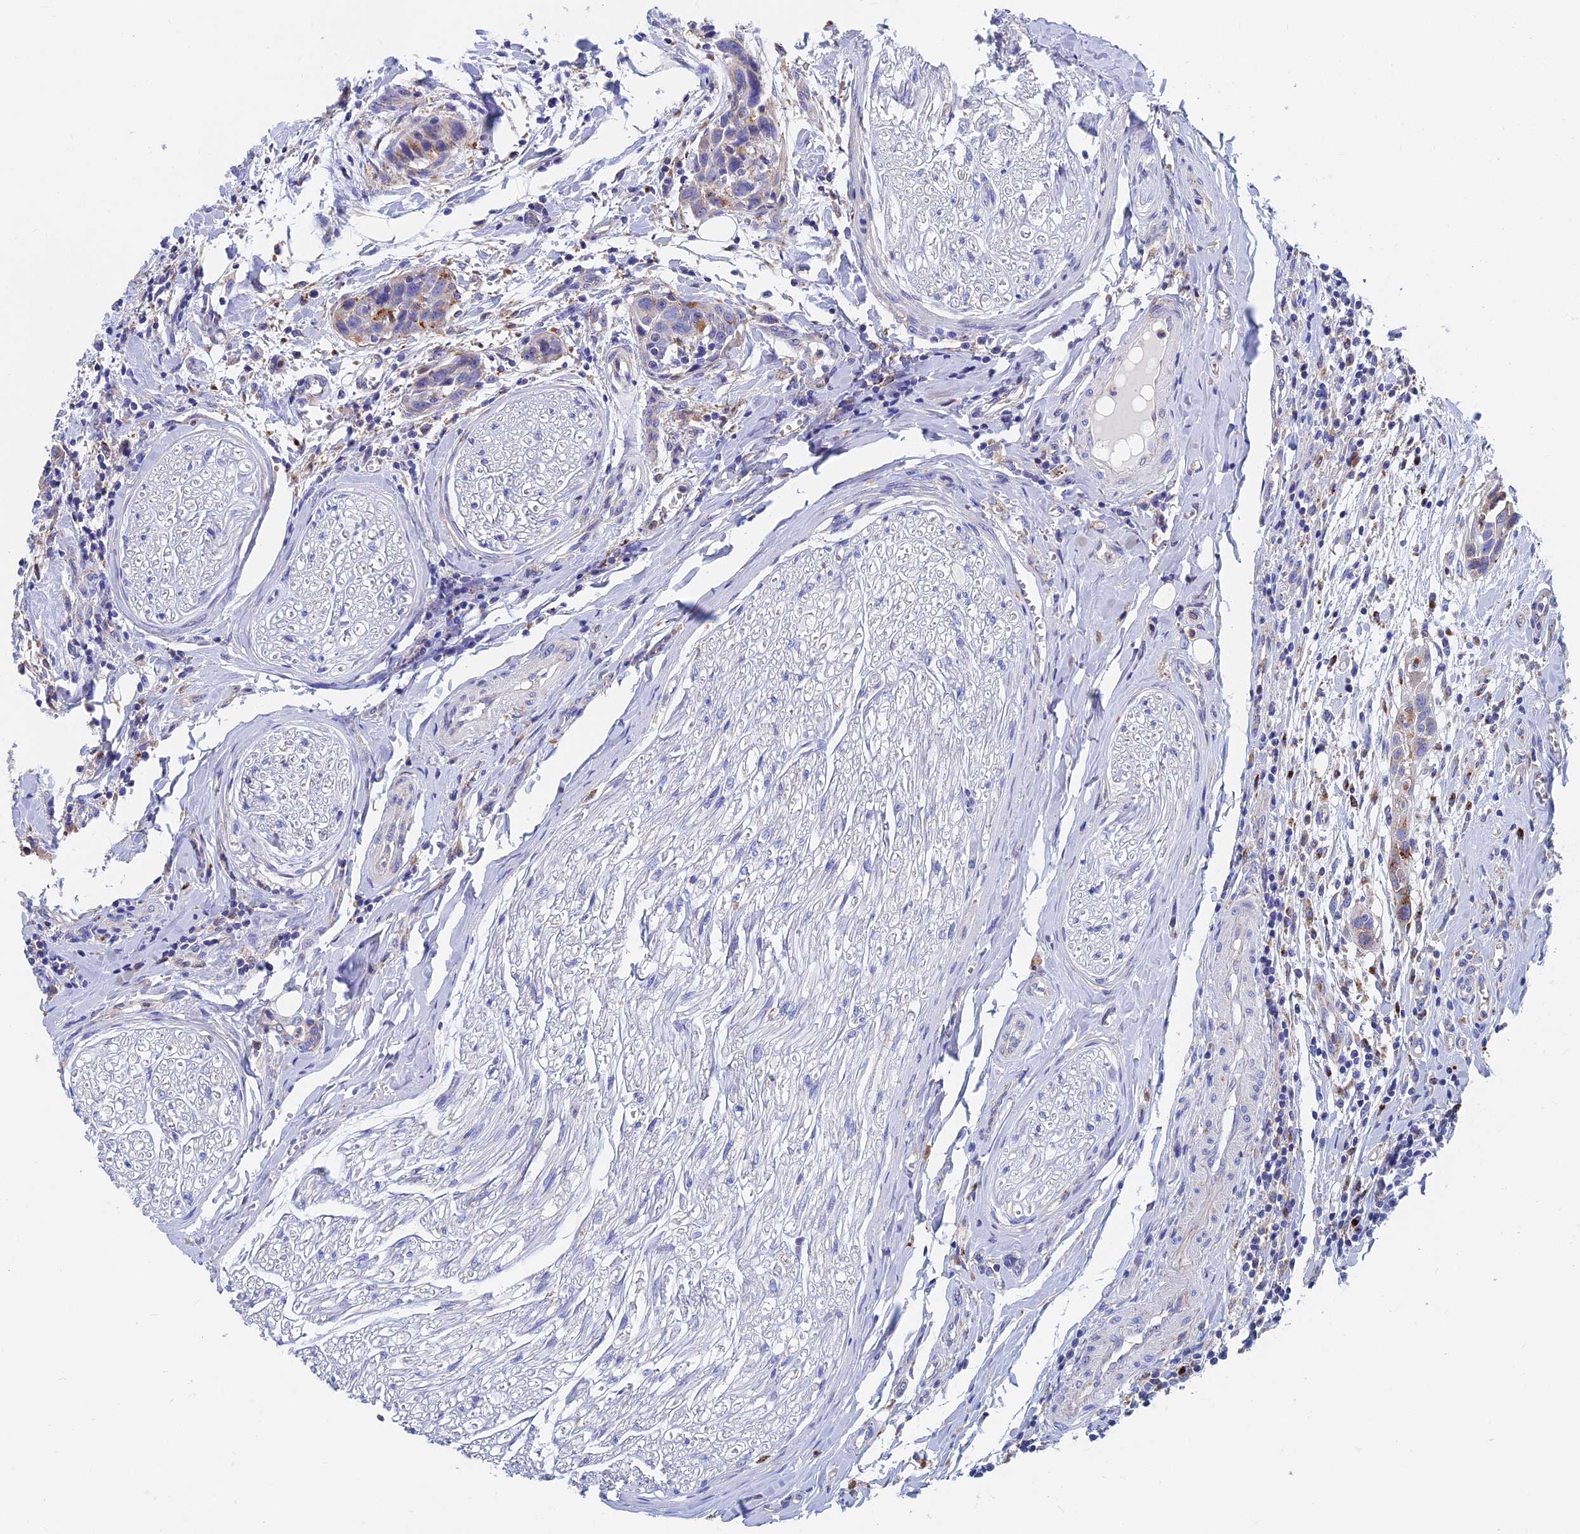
{"staining": {"intensity": "moderate", "quantity": "<25%", "location": "cytoplasmic/membranous"}, "tissue": "head and neck cancer", "cell_type": "Tumor cells", "image_type": "cancer", "snomed": [{"axis": "morphology", "description": "Squamous cell carcinoma, NOS"}, {"axis": "topography", "description": "Oral tissue"}, {"axis": "topography", "description": "Head-Neck"}], "caption": "Head and neck squamous cell carcinoma was stained to show a protein in brown. There is low levels of moderate cytoplasmic/membranous staining in approximately <25% of tumor cells.", "gene": "SPNS1", "patient": {"sex": "female", "age": 50}}